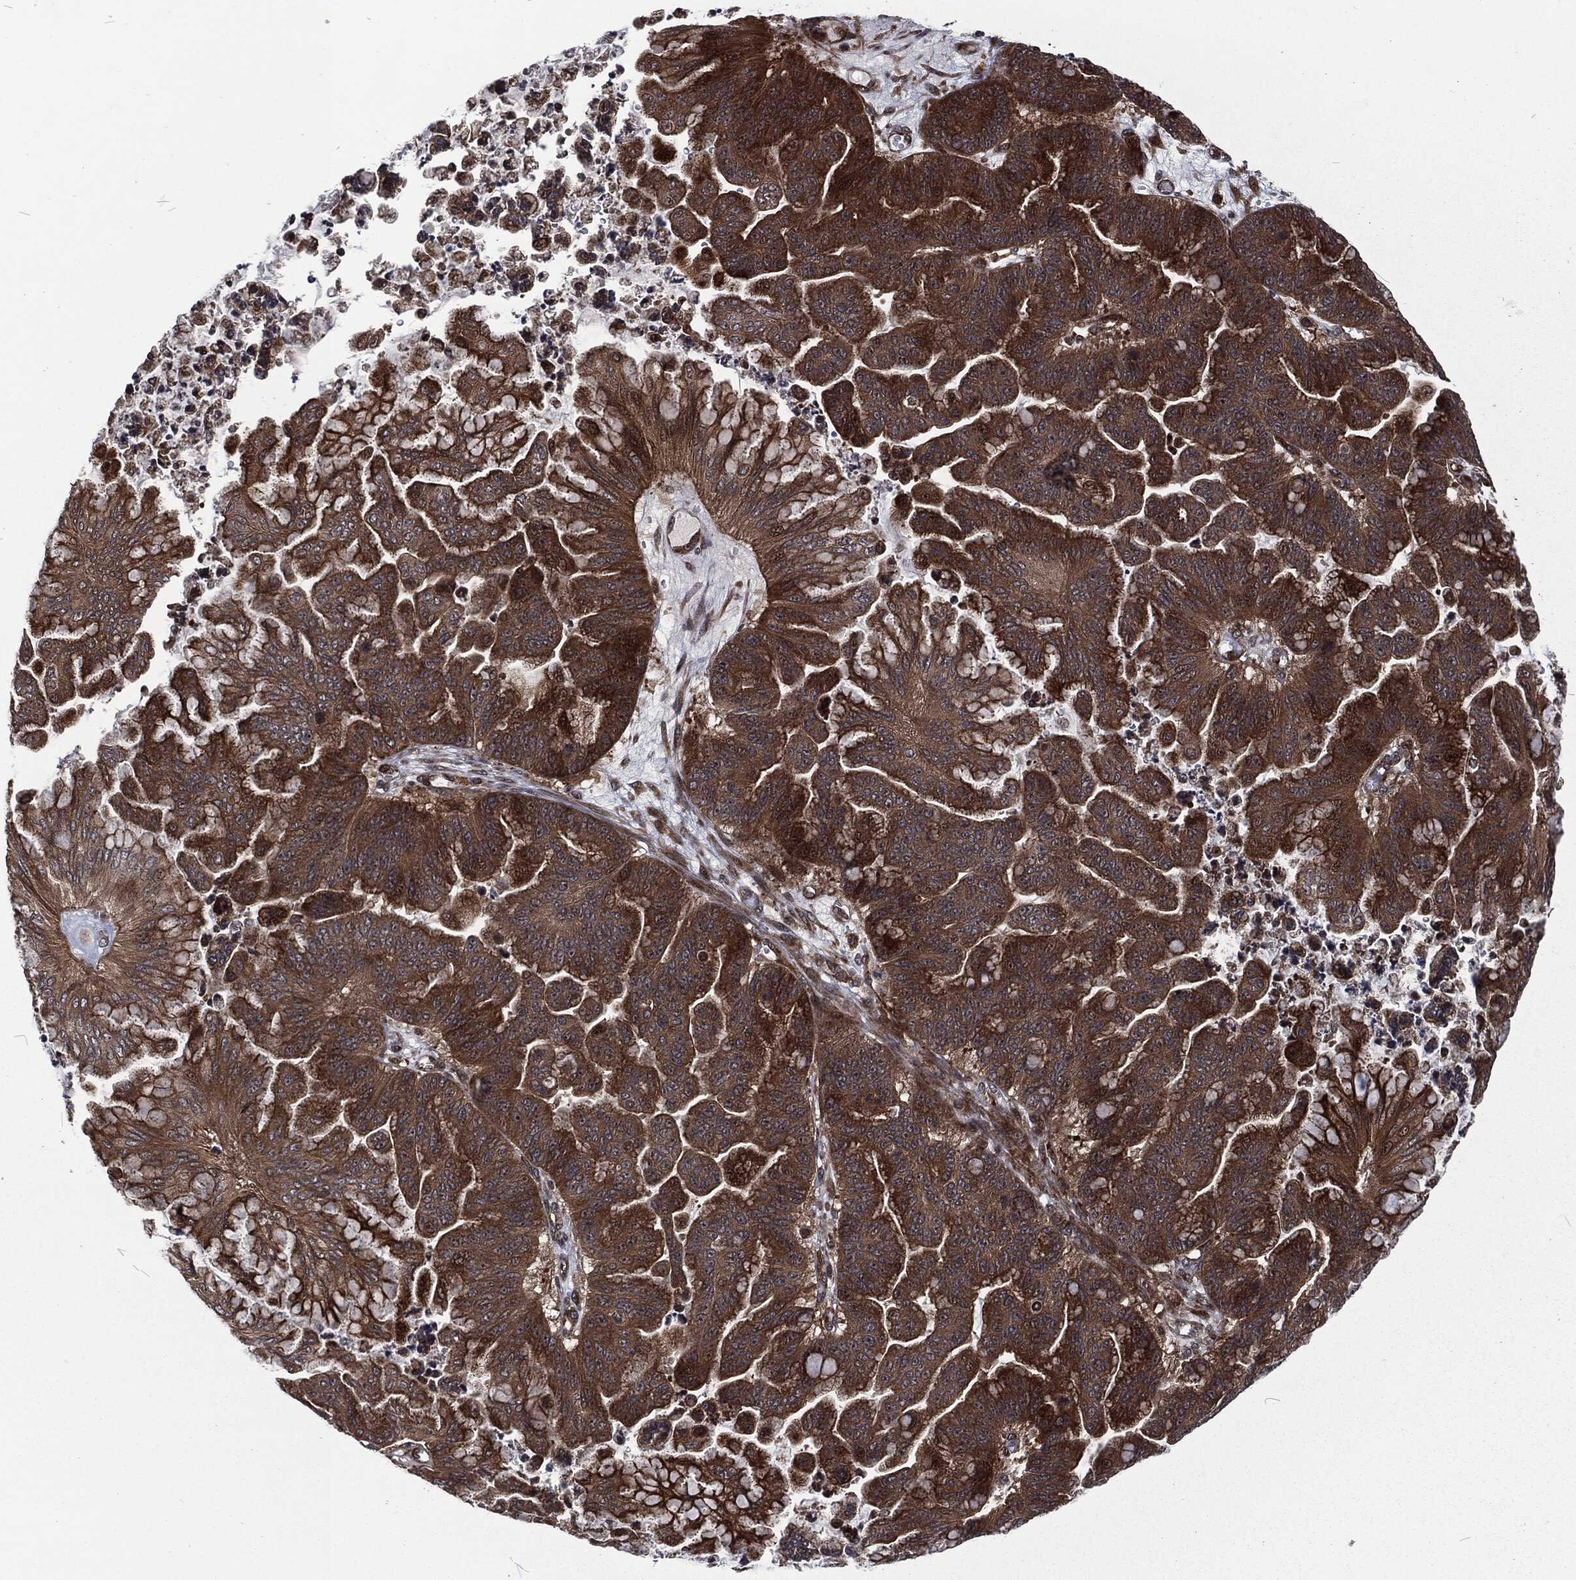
{"staining": {"intensity": "strong", "quantity": ">75%", "location": "cytoplasmic/membranous"}, "tissue": "ovarian cancer", "cell_type": "Tumor cells", "image_type": "cancer", "snomed": [{"axis": "morphology", "description": "Cystadenocarcinoma, mucinous, NOS"}, {"axis": "topography", "description": "Ovary"}], "caption": "A brown stain highlights strong cytoplasmic/membranous staining of a protein in human mucinous cystadenocarcinoma (ovarian) tumor cells. (Stains: DAB (3,3'-diaminobenzidine) in brown, nuclei in blue, Microscopy: brightfield microscopy at high magnification).", "gene": "CMPK2", "patient": {"sex": "female", "age": 67}}